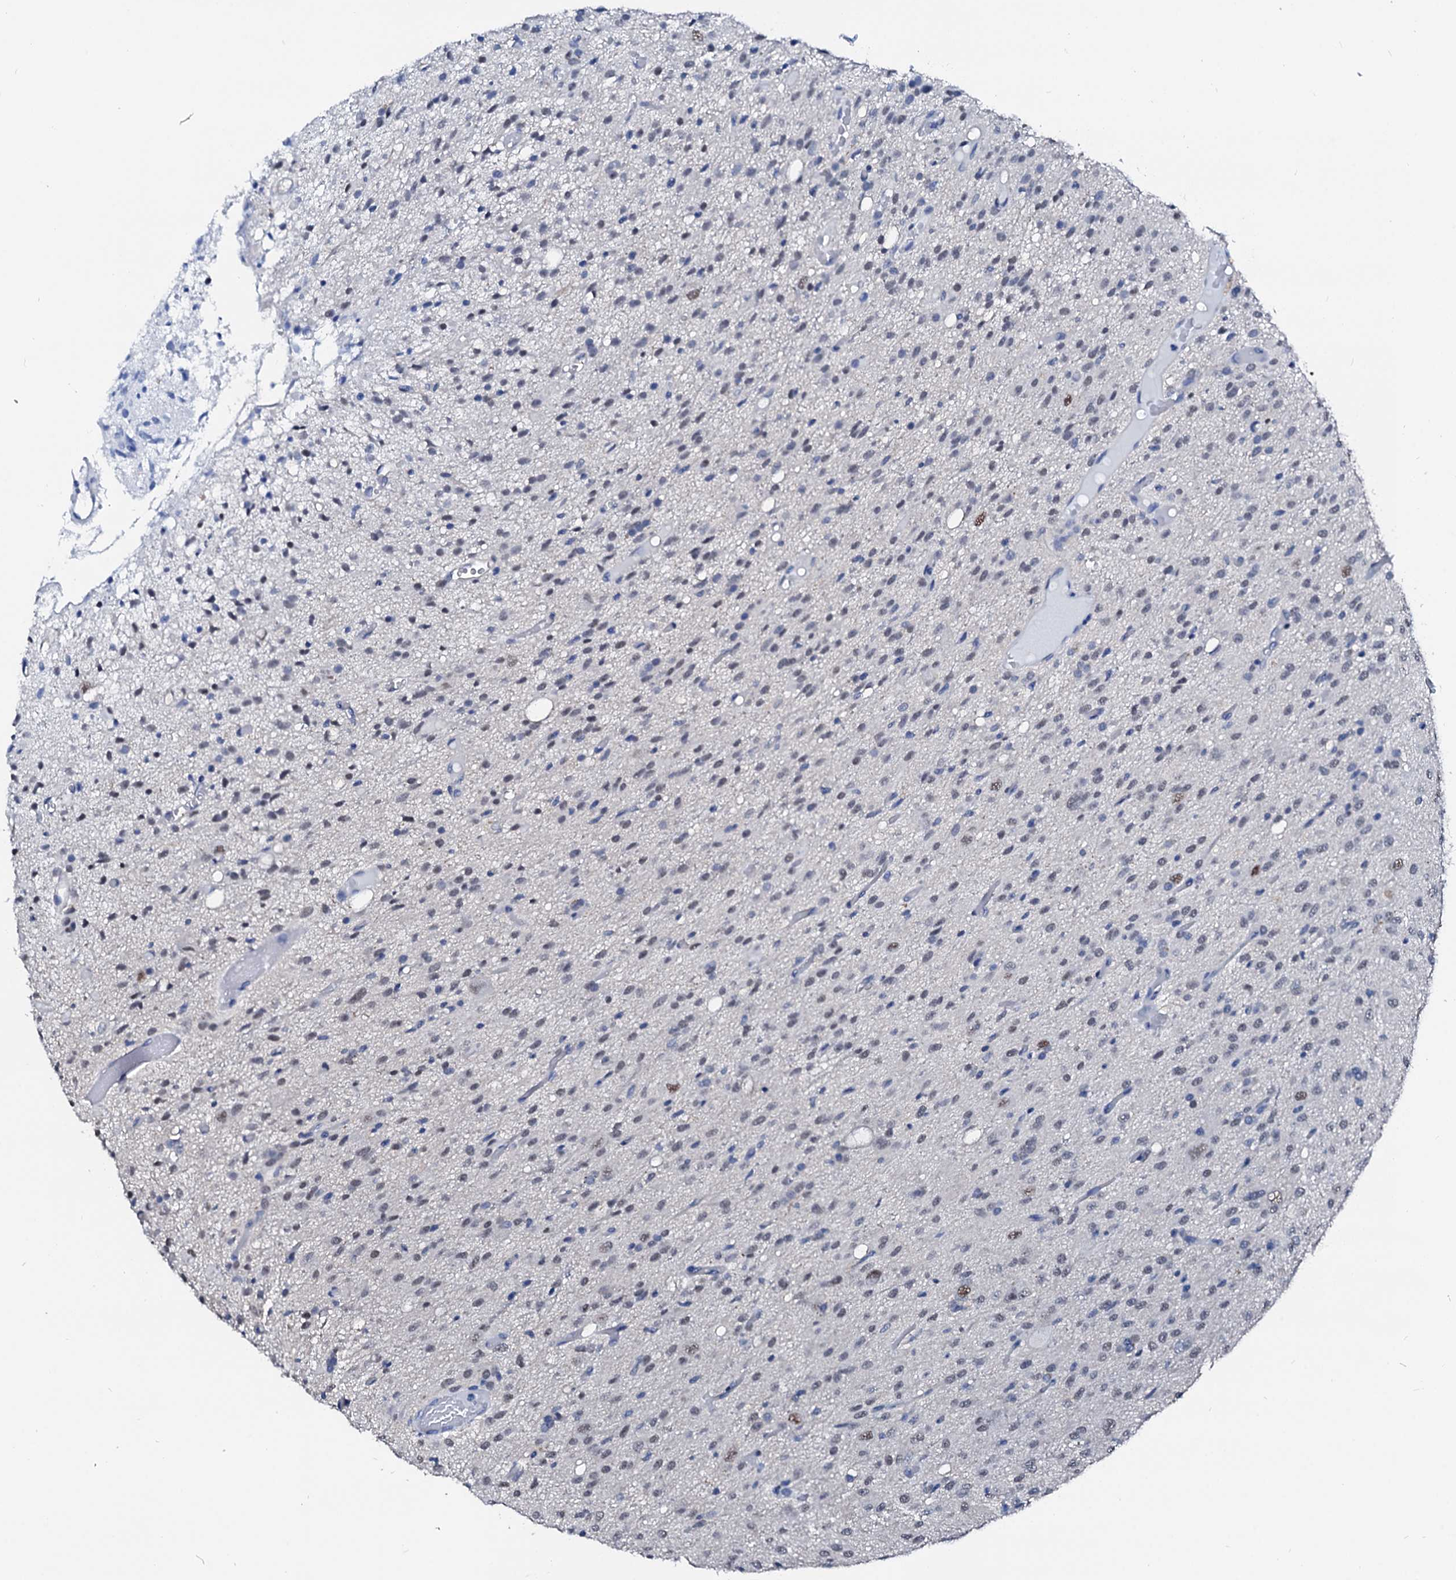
{"staining": {"intensity": "weak", "quantity": "<25%", "location": "nuclear"}, "tissue": "glioma", "cell_type": "Tumor cells", "image_type": "cancer", "snomed": [{"axis": "morphology", "description": "Glioma, malignant, High grade"}, {"axis": "topography", "description": "Brain"}], "caption": "The immunohistochemistry photomicrograph has no significant staining in tumor cells of glioma tissue.", "gene": "CSN2", "patient": {"sex": "female", "age": 59}}